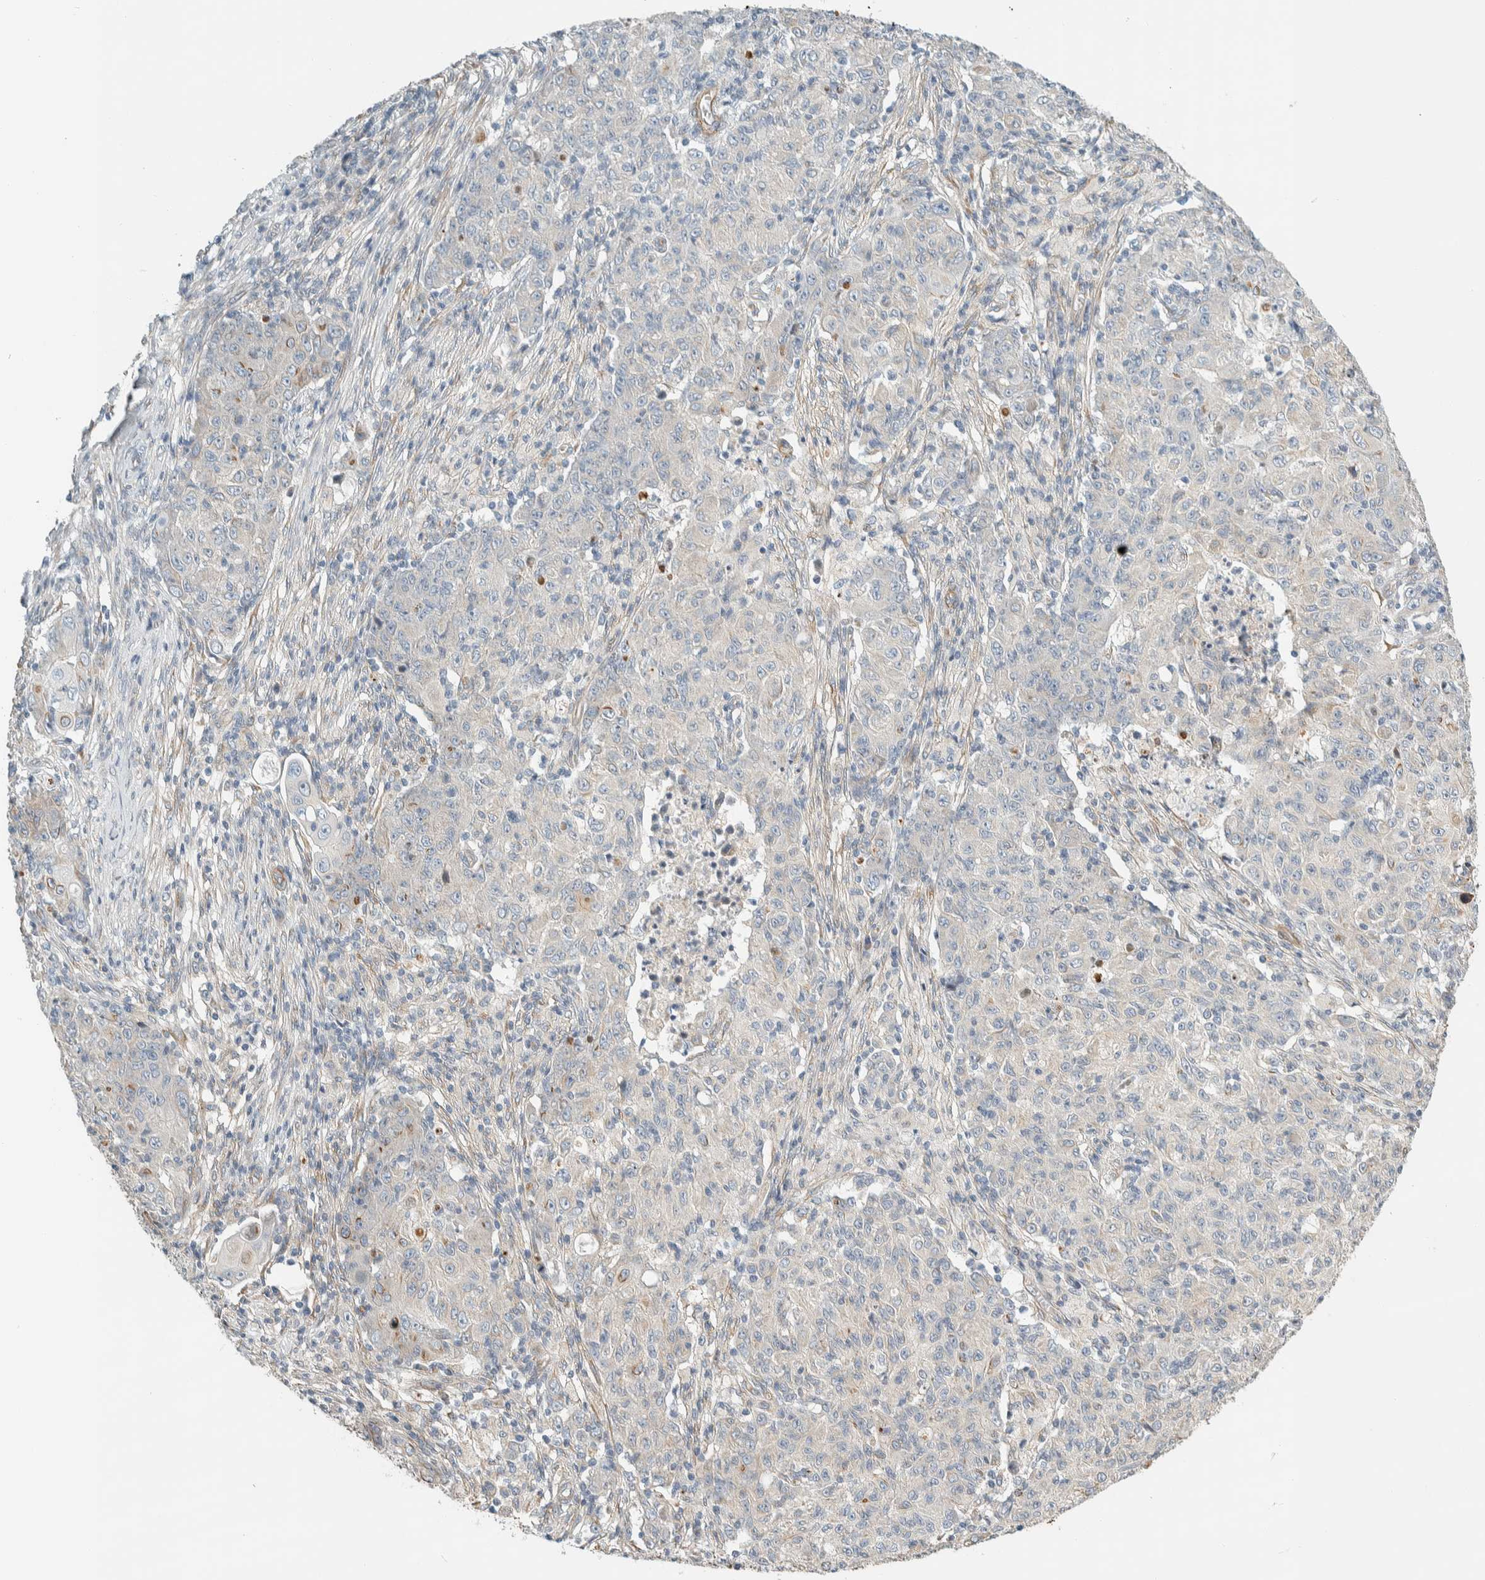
{"staining": {"intensity": "negative", "quantity": "none", "location": "none"}, "tissue": "ovarian cancer", "cell_type": "Tumor cells", "image_type": "cancer", "snomed": [{"axis": "morphology", "description": "Carcinoma, endometroid"}, {"axis": "topography", "description": "Ovary"}], "caption": "Histopathology image shows no significant protein staining in tumor cells of ovarian cancer. (DAB IHC, high magnification).", "gene": "CDR2", "patient": {"sex": "female", "age": 42}}